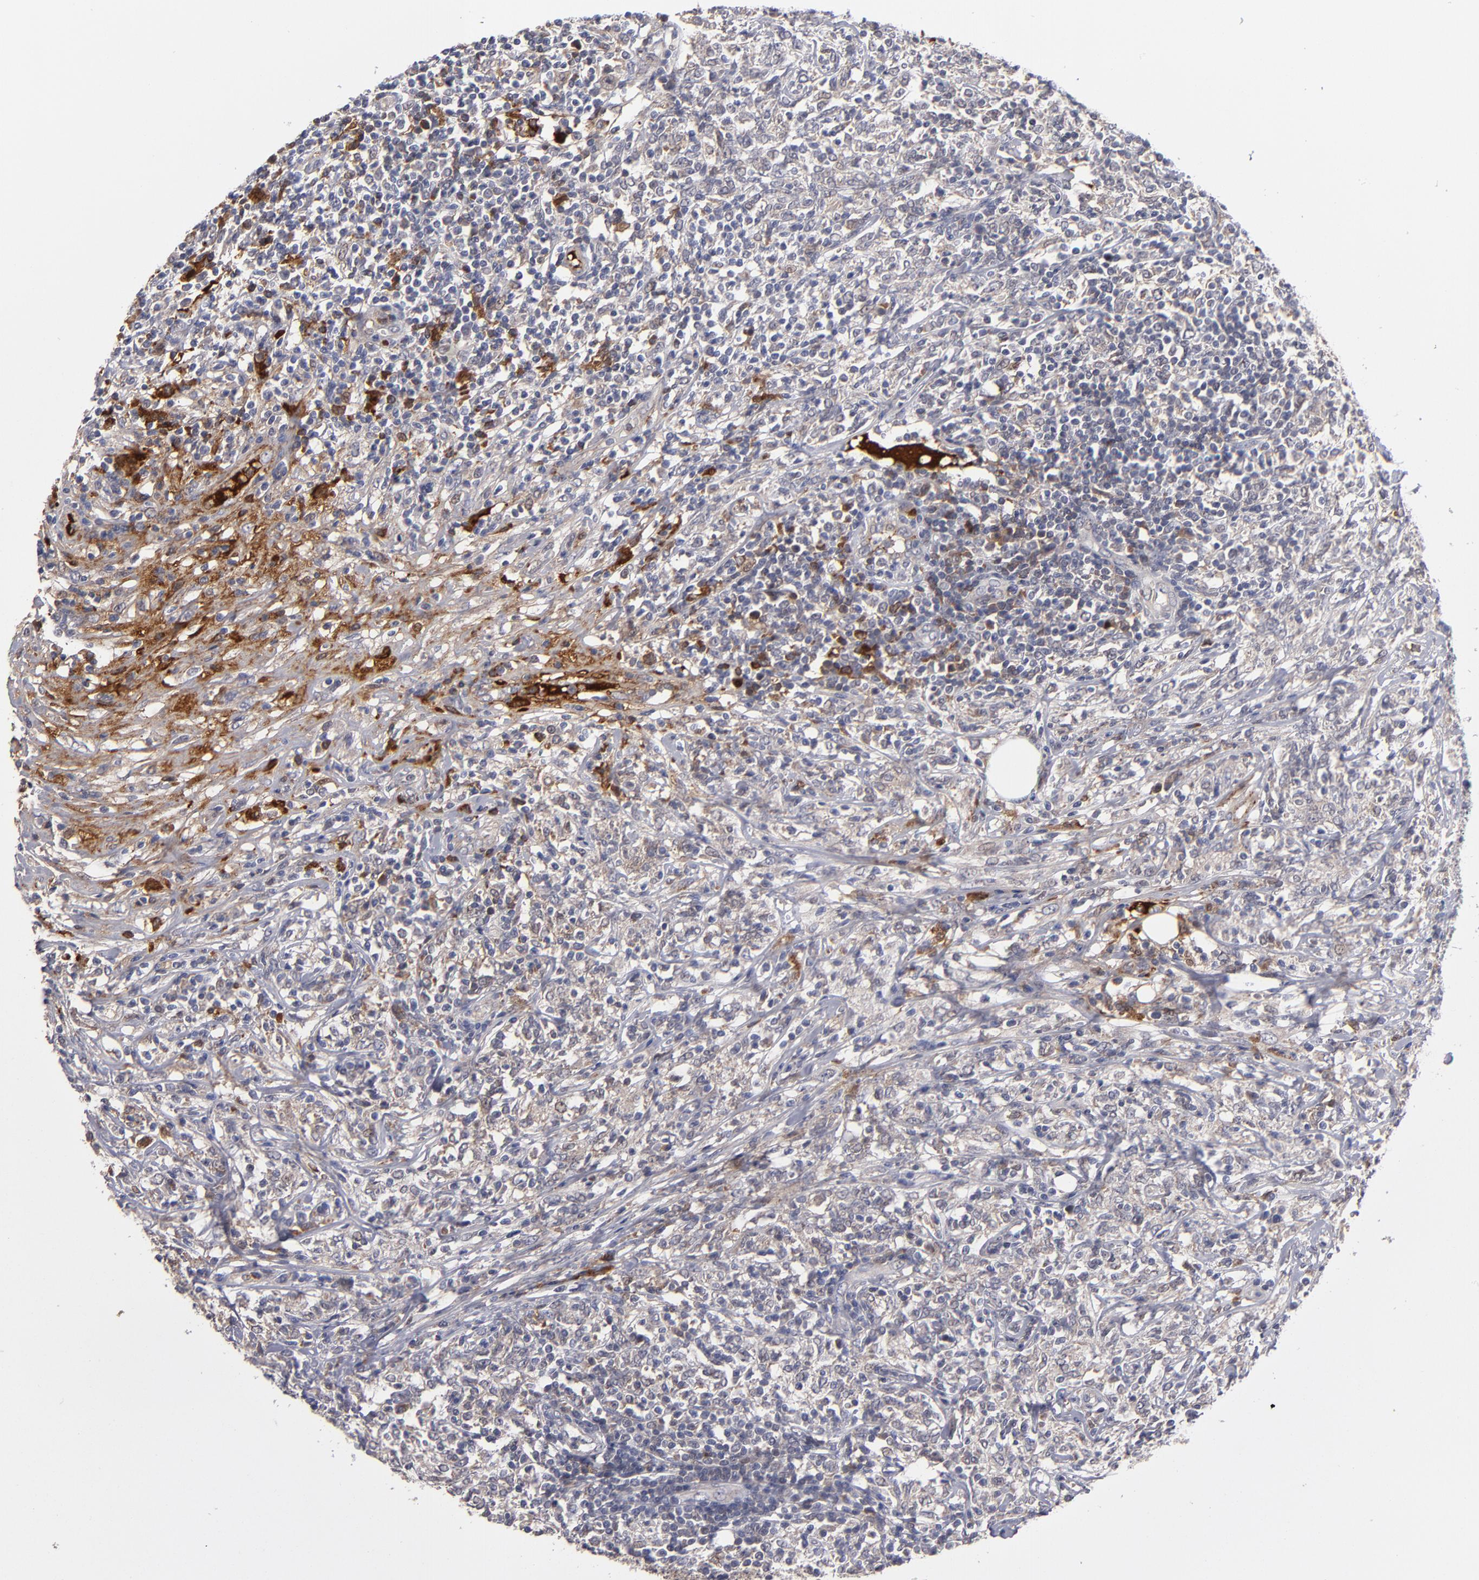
{"staining": {"intensity": "negative", "quantity": "none", "location": "none"}, "tissue": "lymphoma", "cell_type": "Tumor cells", "image_type": "cancer", "snomed": [{"axis": "morphology", "description": "Malignant lymphoma, non-Hodgkin's type, High grade"}, {"axis": "topography", "description": "Lymph node"}], "caption": "This is an immunohistochemistry (IHC) micrograph of lymphoma. There is no positivity in tumor cells.", "gene": "EXD2", "patient": {"sex": "female", "age": 84}}